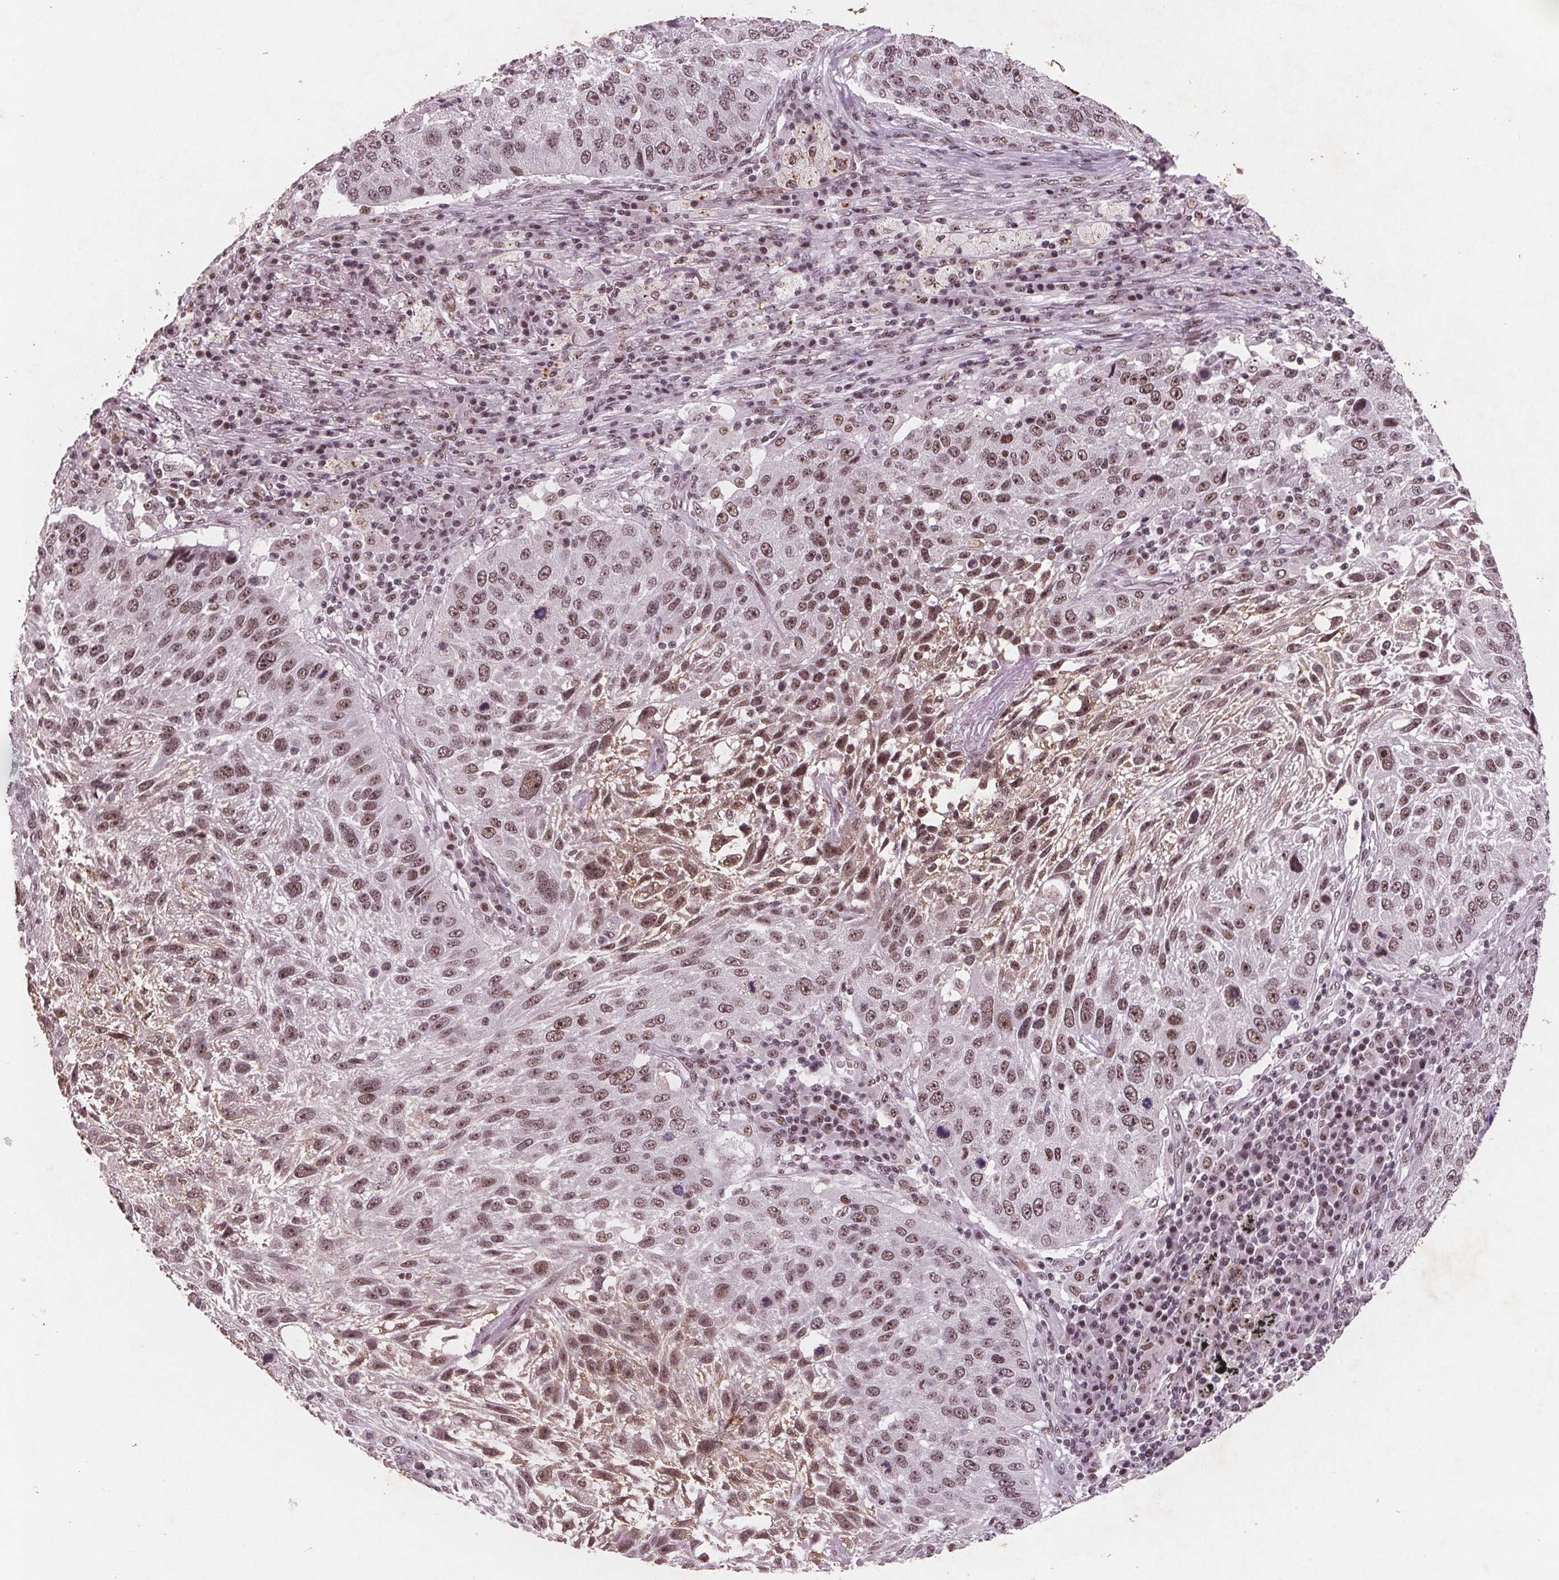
{"staining": {"intensity": "moderate", "quantity": ">75%", "location": "nuclear"}, "tissue": "lung cancer", "cell_type": "Tumor cells", "image_type": "cancer", "snomed": [{"axis": "morphology", "description": "Normal morphology"}, {"axis": "morphology", "description": "Squamous cell carcinoma, NOS"}, {"axis": "topography", "description": "Lymph node"}, {"axis": "topography", "description": "Lung"}], "caption": "Brown immunohistochemical staining in human lung cancer demonstrates moderate nuclear staining in about >75% of tumor cells. (Stains: DAB (3,3'-diaminobenzidine) in brown, nuclei in blue, Microscopy: brightfield microscopy at high magnification).", "gene": "RPS6KA2", "patient": {"sex": "male", "age": 67}}